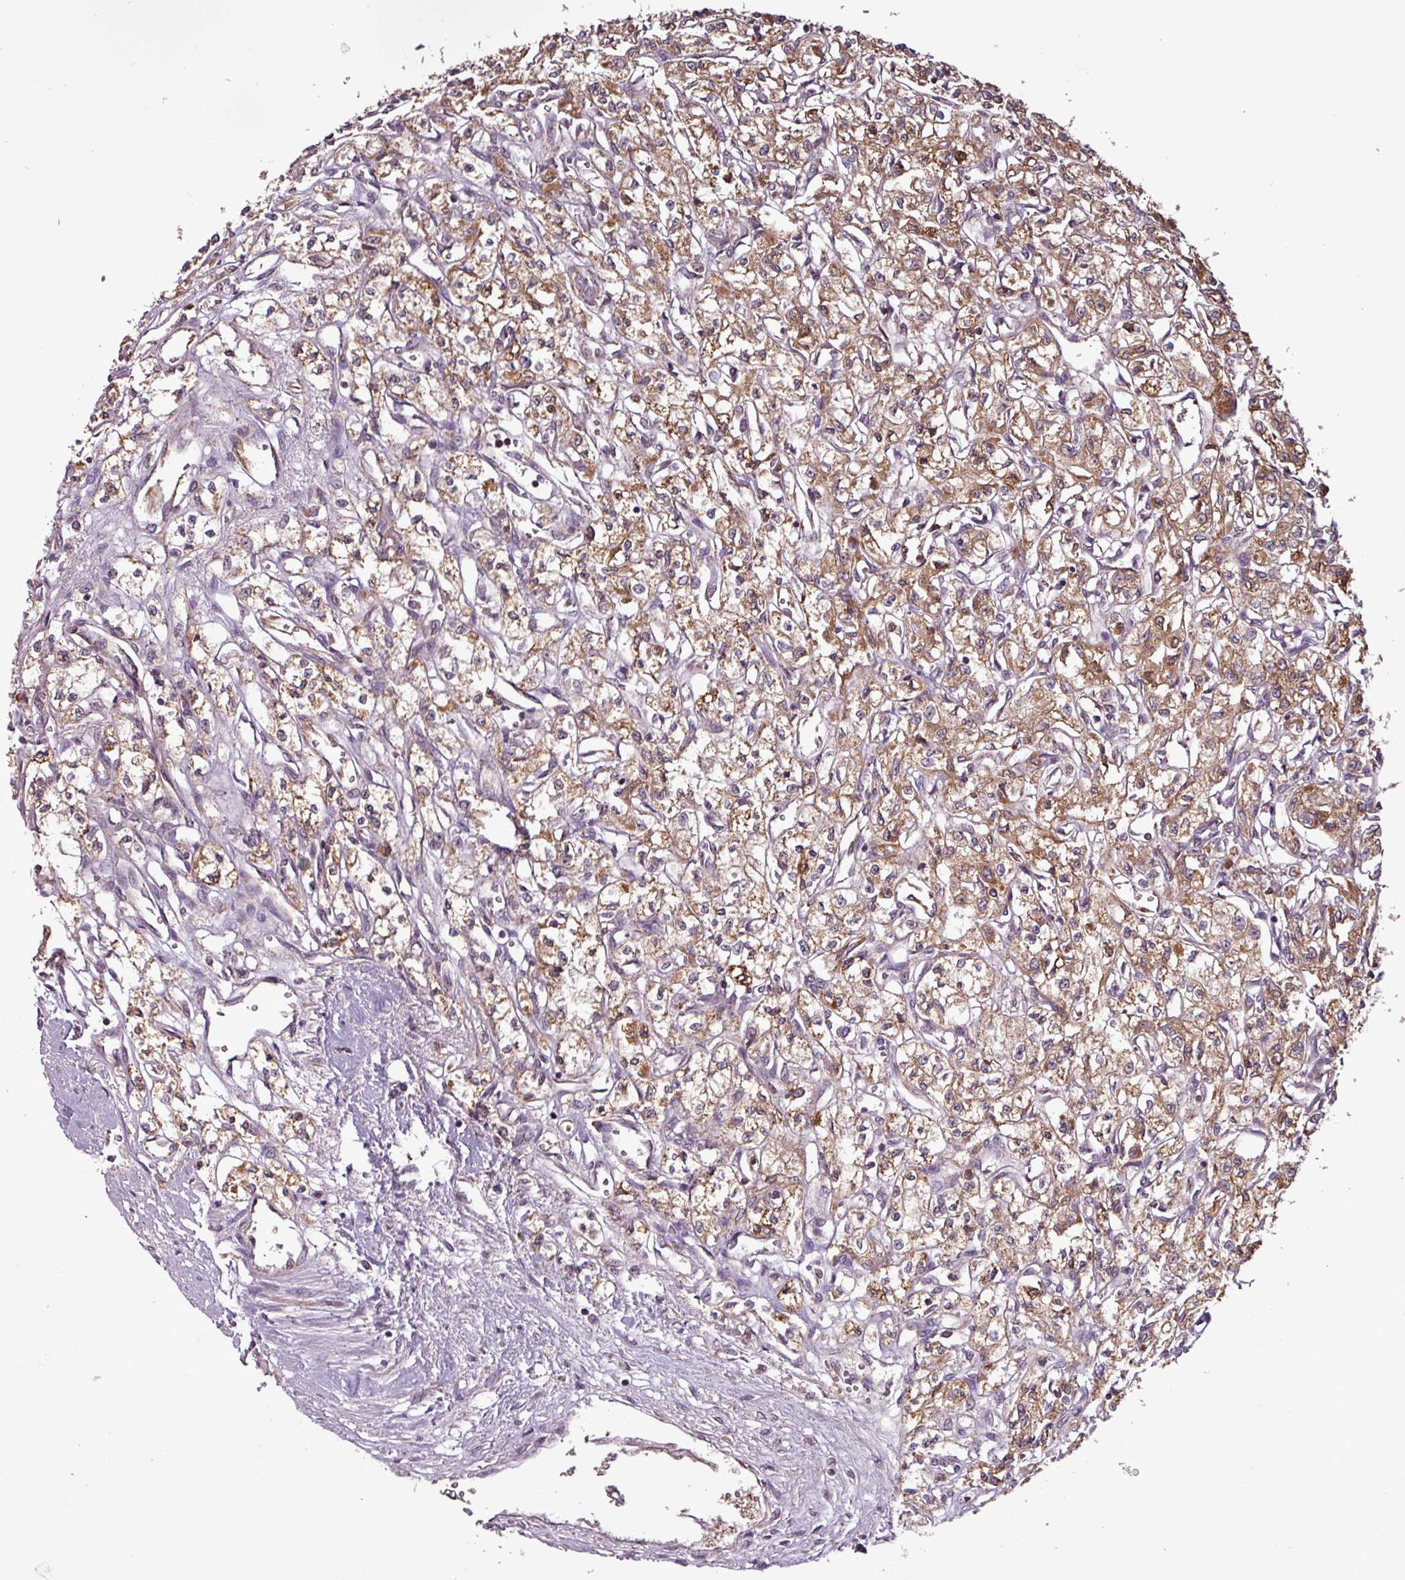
{"staining": {"intensity": "moderate", "quantity": ">75%", "location": "cytoplasmic/membranous"}, "tissue": "renal cancer", "cell_type": "Tumor cells", "image_type": "cancer", "snomed": [{"axis": "morphology", "description": "Adenocarcinoma, NOS"}, {"axis": "topography", "description": "Kidney"}], "caption": "Immunohistochemical staining of human renal cancer exhibits medium levels of moderate cytoplasmic/membranous staining in about >75% of tumor cells.", "gene": "MCTP2", "patient": {"sex": "male", "age": 56}}